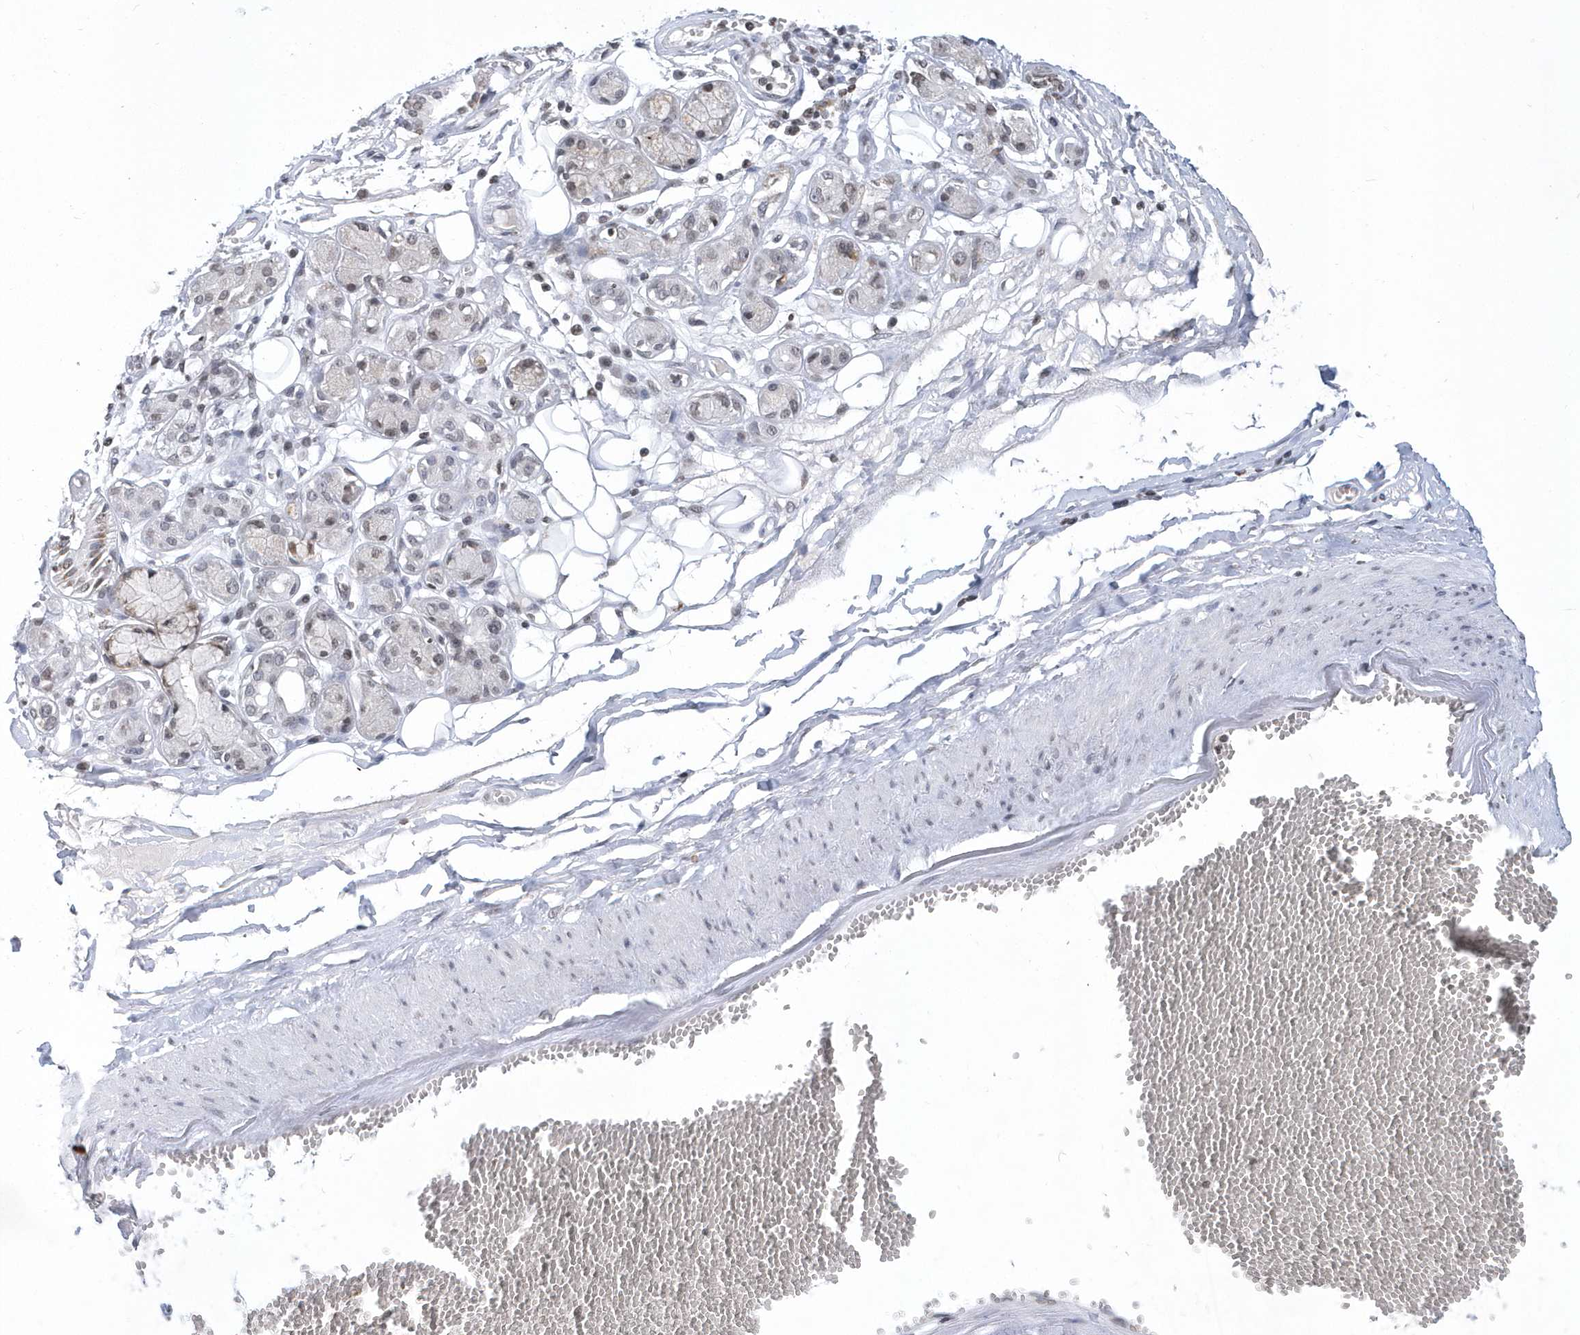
{"staining": {"intensity": "negative", "quantity": "none", "location": "none"}, "tissue": "adipose tissue", "cell_type": "Adipocytes", "image_type": "normal", "snomed": [{"axis": "morphology", "description": "Normal tissue, NOS"}, {"axis": "morphology", "description": "Inflammation, NOS"}, {"axis": "topography", "description": "Salivary gland"}, {"axis": "topography", "description": "Peripheral nerve tissue"}], "caption": "Adipocytes are negative for protein expression in benign human adipose tissue. Brightfield microscopy of immunohistochemistry (IHC) stained with DAB (3,3'-diaminobenzidine) (brown) and hematoxylin (blue), captured at high magnification.", "gene": "VWA5B2", "patient": {"sex": "female", "age": 75}}